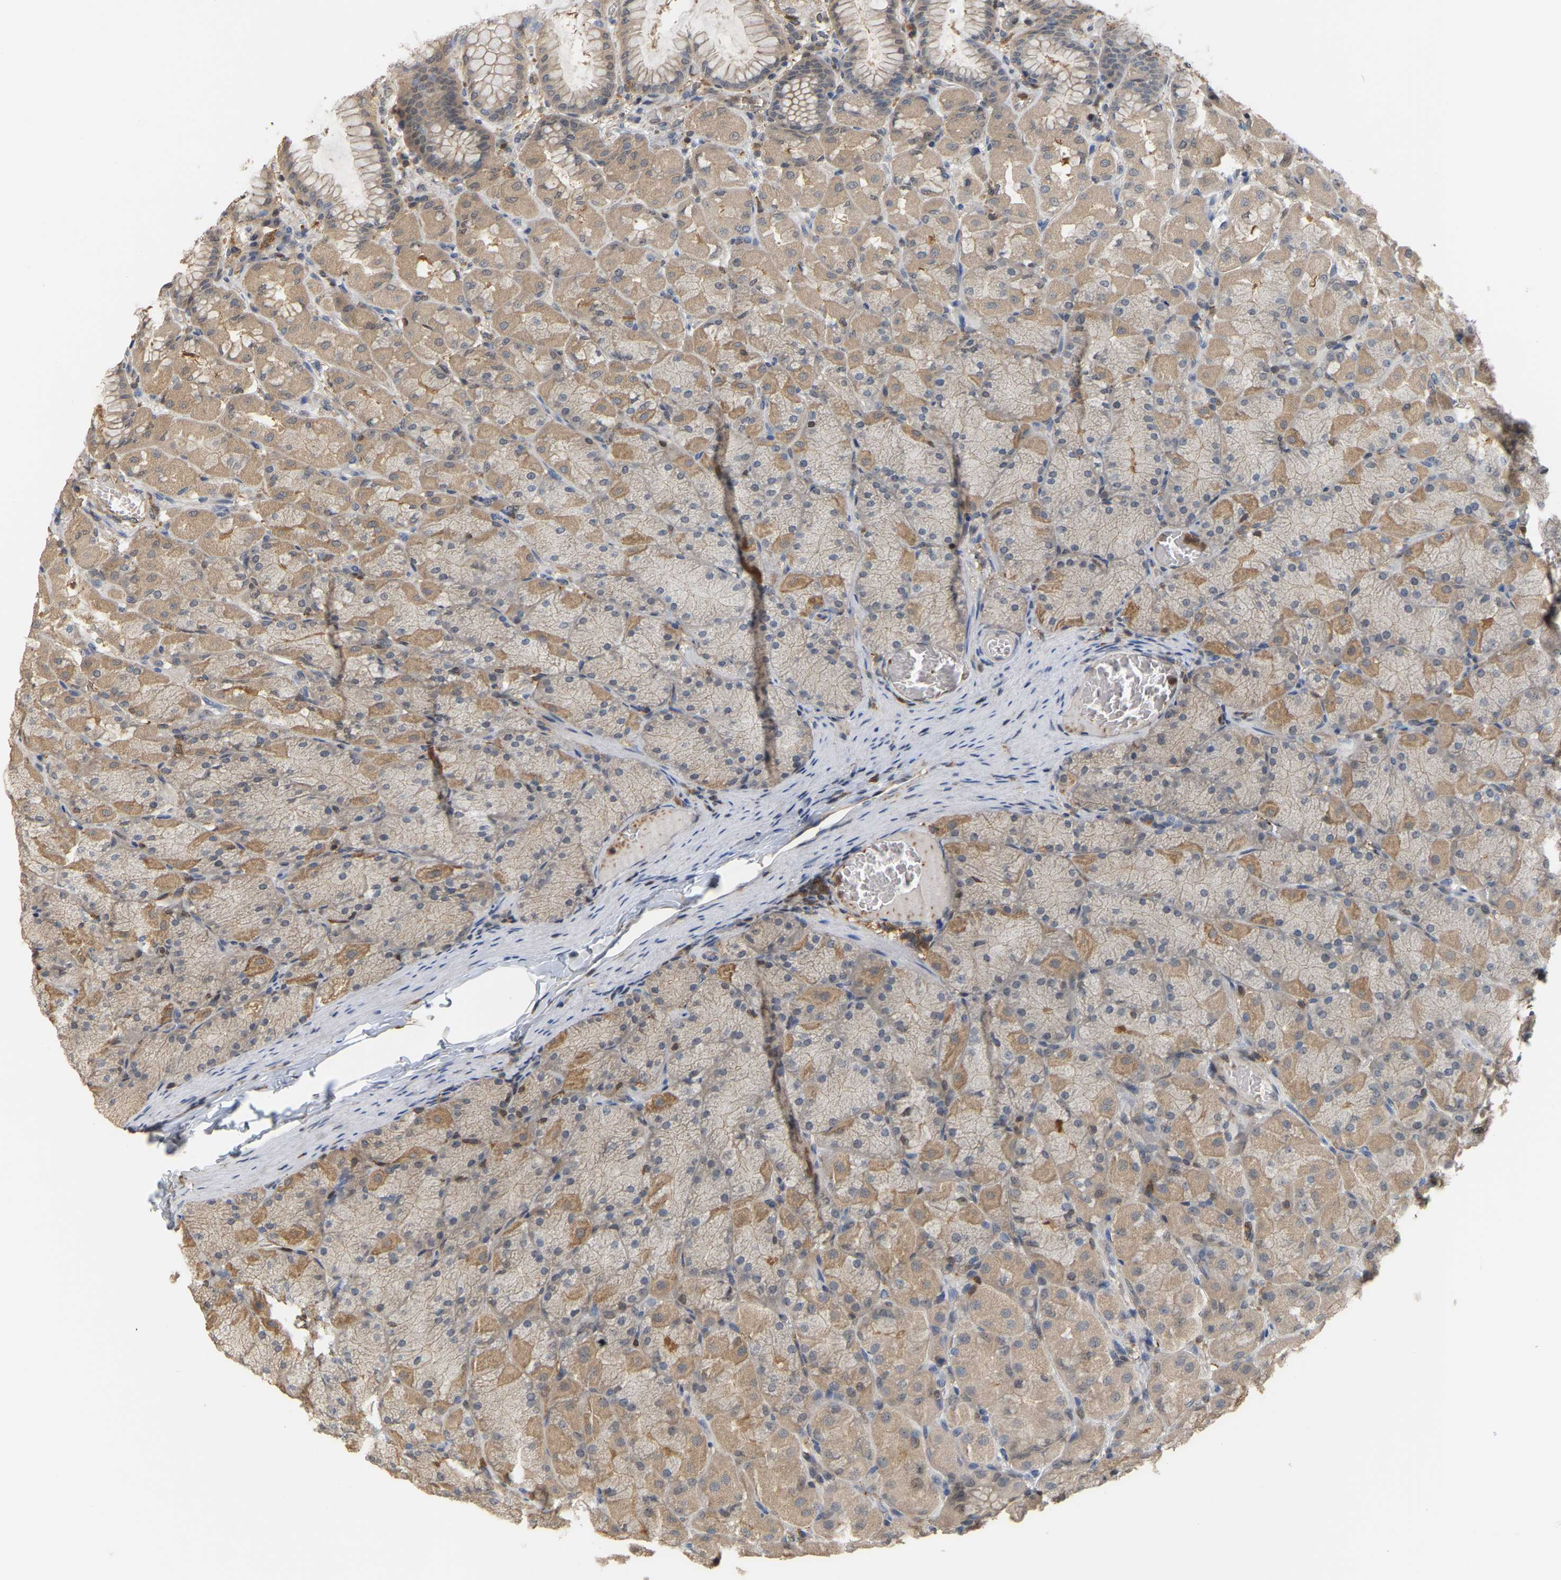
{"staining": {"intensity": "moderate", "quantity": "25%-75%", "location": "cytoplasmic/membranous"}, "tissue": "stomach", "cell_type": "Glandular cells", "image_type": "normal", "snomed": [{"axis": "morphology", "description": "Normal tissue, NOS"}, {"axis": "topography", "description": "Stomach, upper"}], "caption": "Unremarkable stomach demonstrates moderate cytoplasmic/membranous staining in approximately 25%-75% of glandular cells.", "gene": "MTPN", "patient": {"sex": "female", "age": 56}}